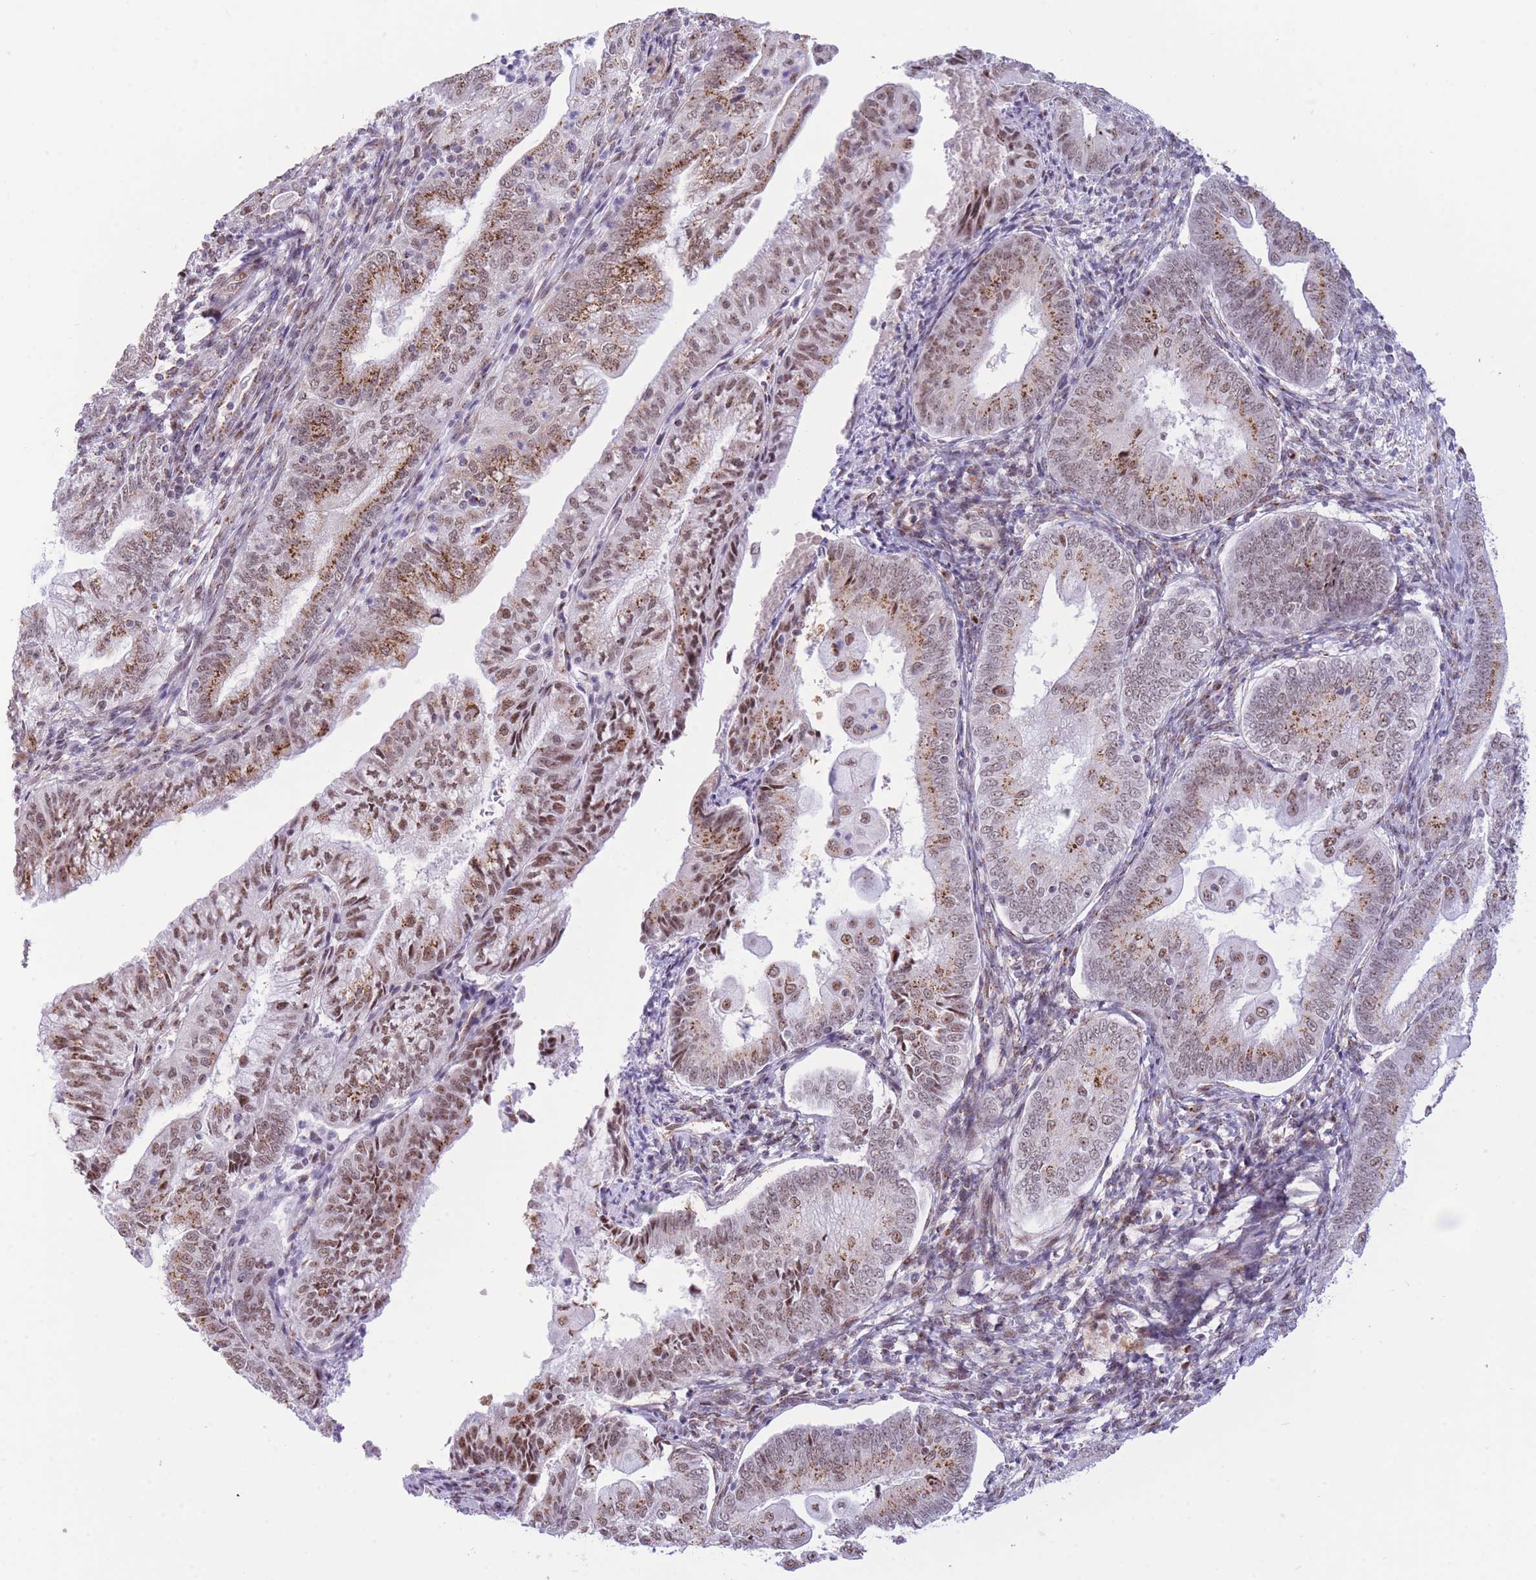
{"staining": {"intensity": "moderate", "quantity": ">75%", "location": "cytoplasmic/membranous,nuclear"}, "tissue": "endometrial cancer", "cell_type": "Tumor cells", "image_type": "cancer", "snomed": [{"axis": "morphology", "description": "Adenocarcinoma, NOS"}, {"axis": "topography", "description": "Endometrium"}], "caption": "The immunohistochemical stain labels moderate cytoplasmic/membranous and nuclear positivity in tumor cells of adenocarcinoma (endometrial) tissue.", "gene": "INO80C", "patient": {"sex": "female", "age": 55}}